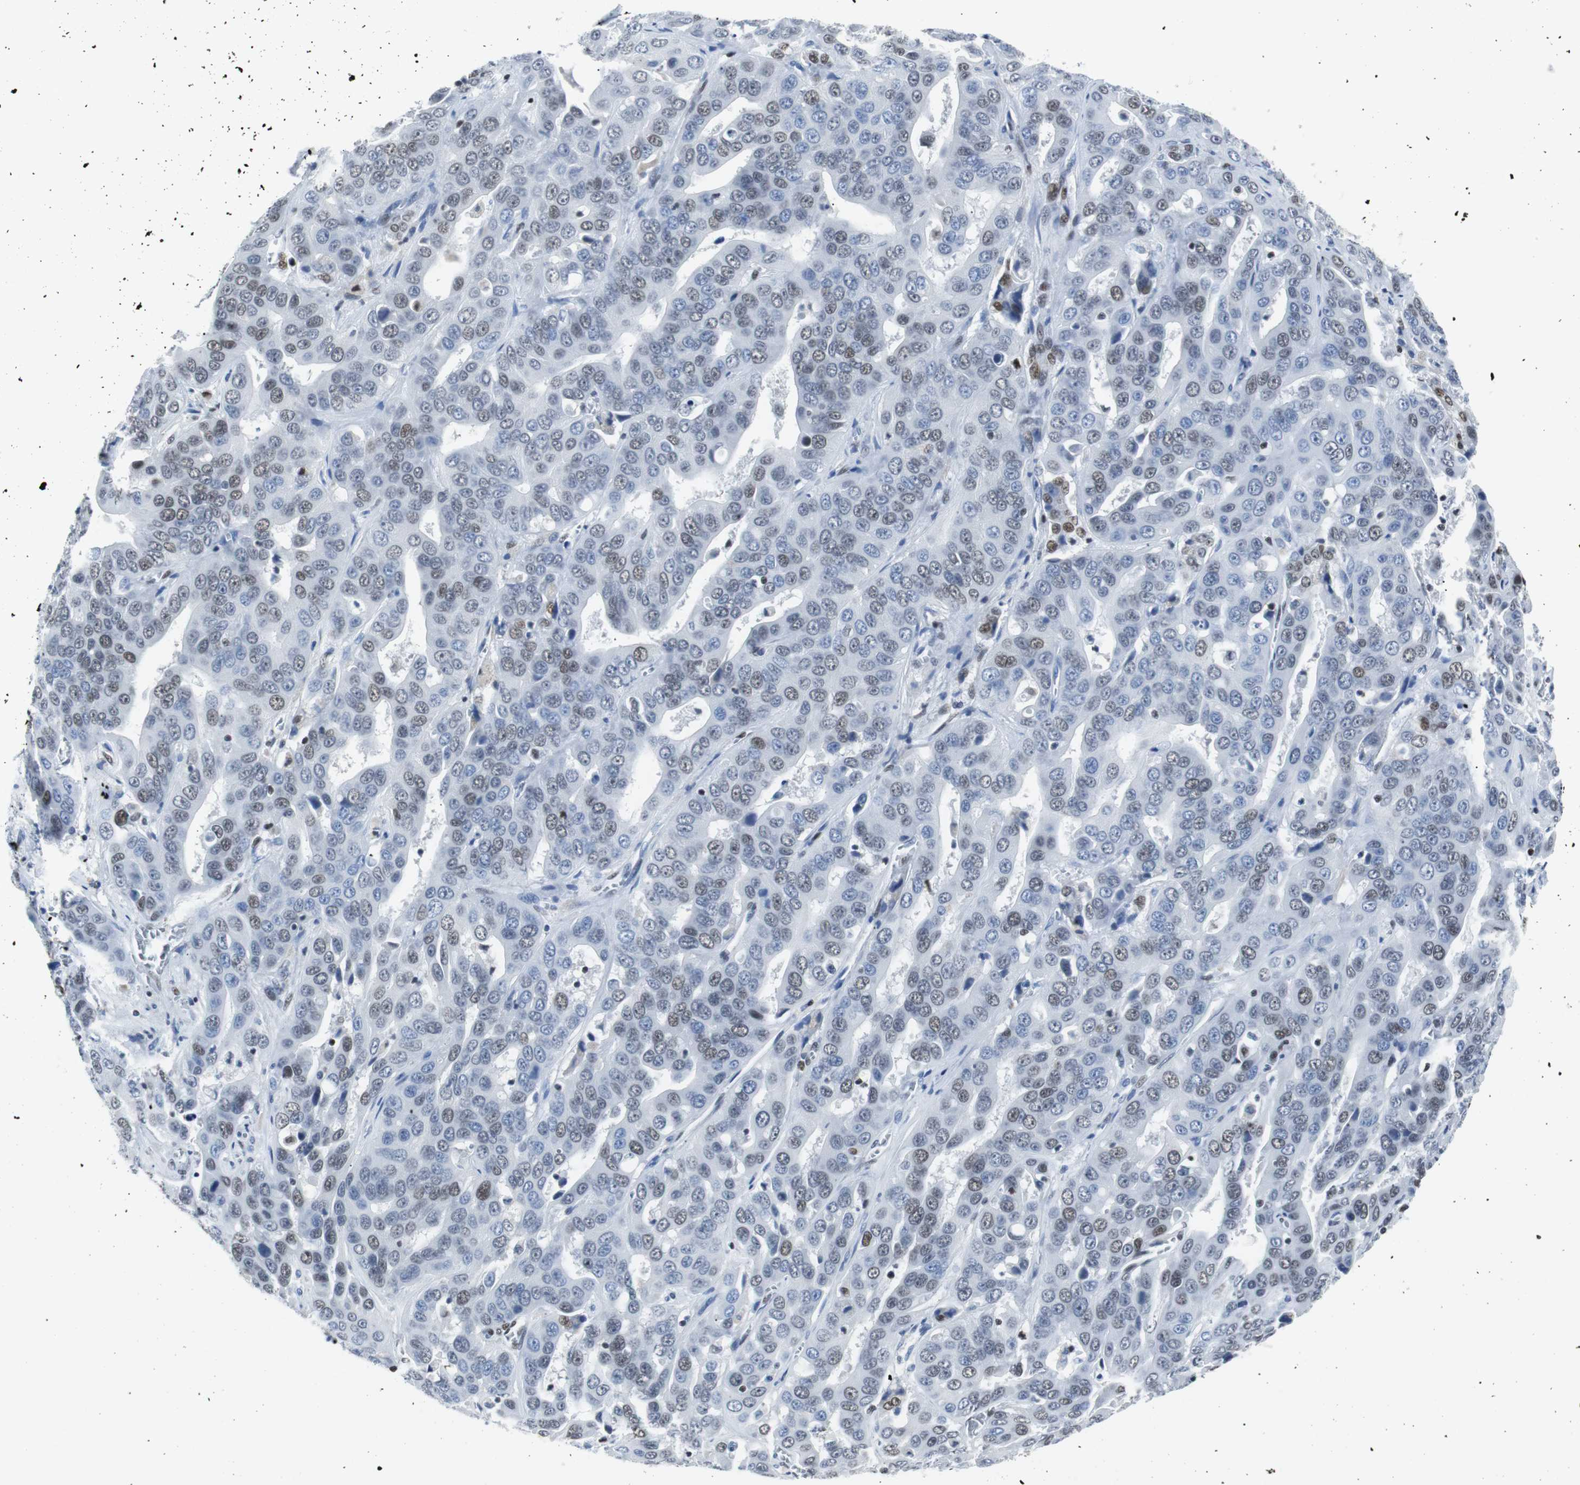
{"staining": {"intensity": "weak", "quantity": "25%-75%", "location": "nuclear"}, "tissue": "liver cancer", "cell_type": "Tumor cells", "image_type": "cancer", "snomed": [{"axis": "morphology", "description": "Cholangiocarcinoma"}, {"axis": "topography", "description": "Liver"}], "caption": "Brown immunohistochemical staining in liver cancer displays weak nuclear positivity in about 25%-75% of tumor cells.", "gene": "JUN", "patient": {"sex": "female", "age": 52}}